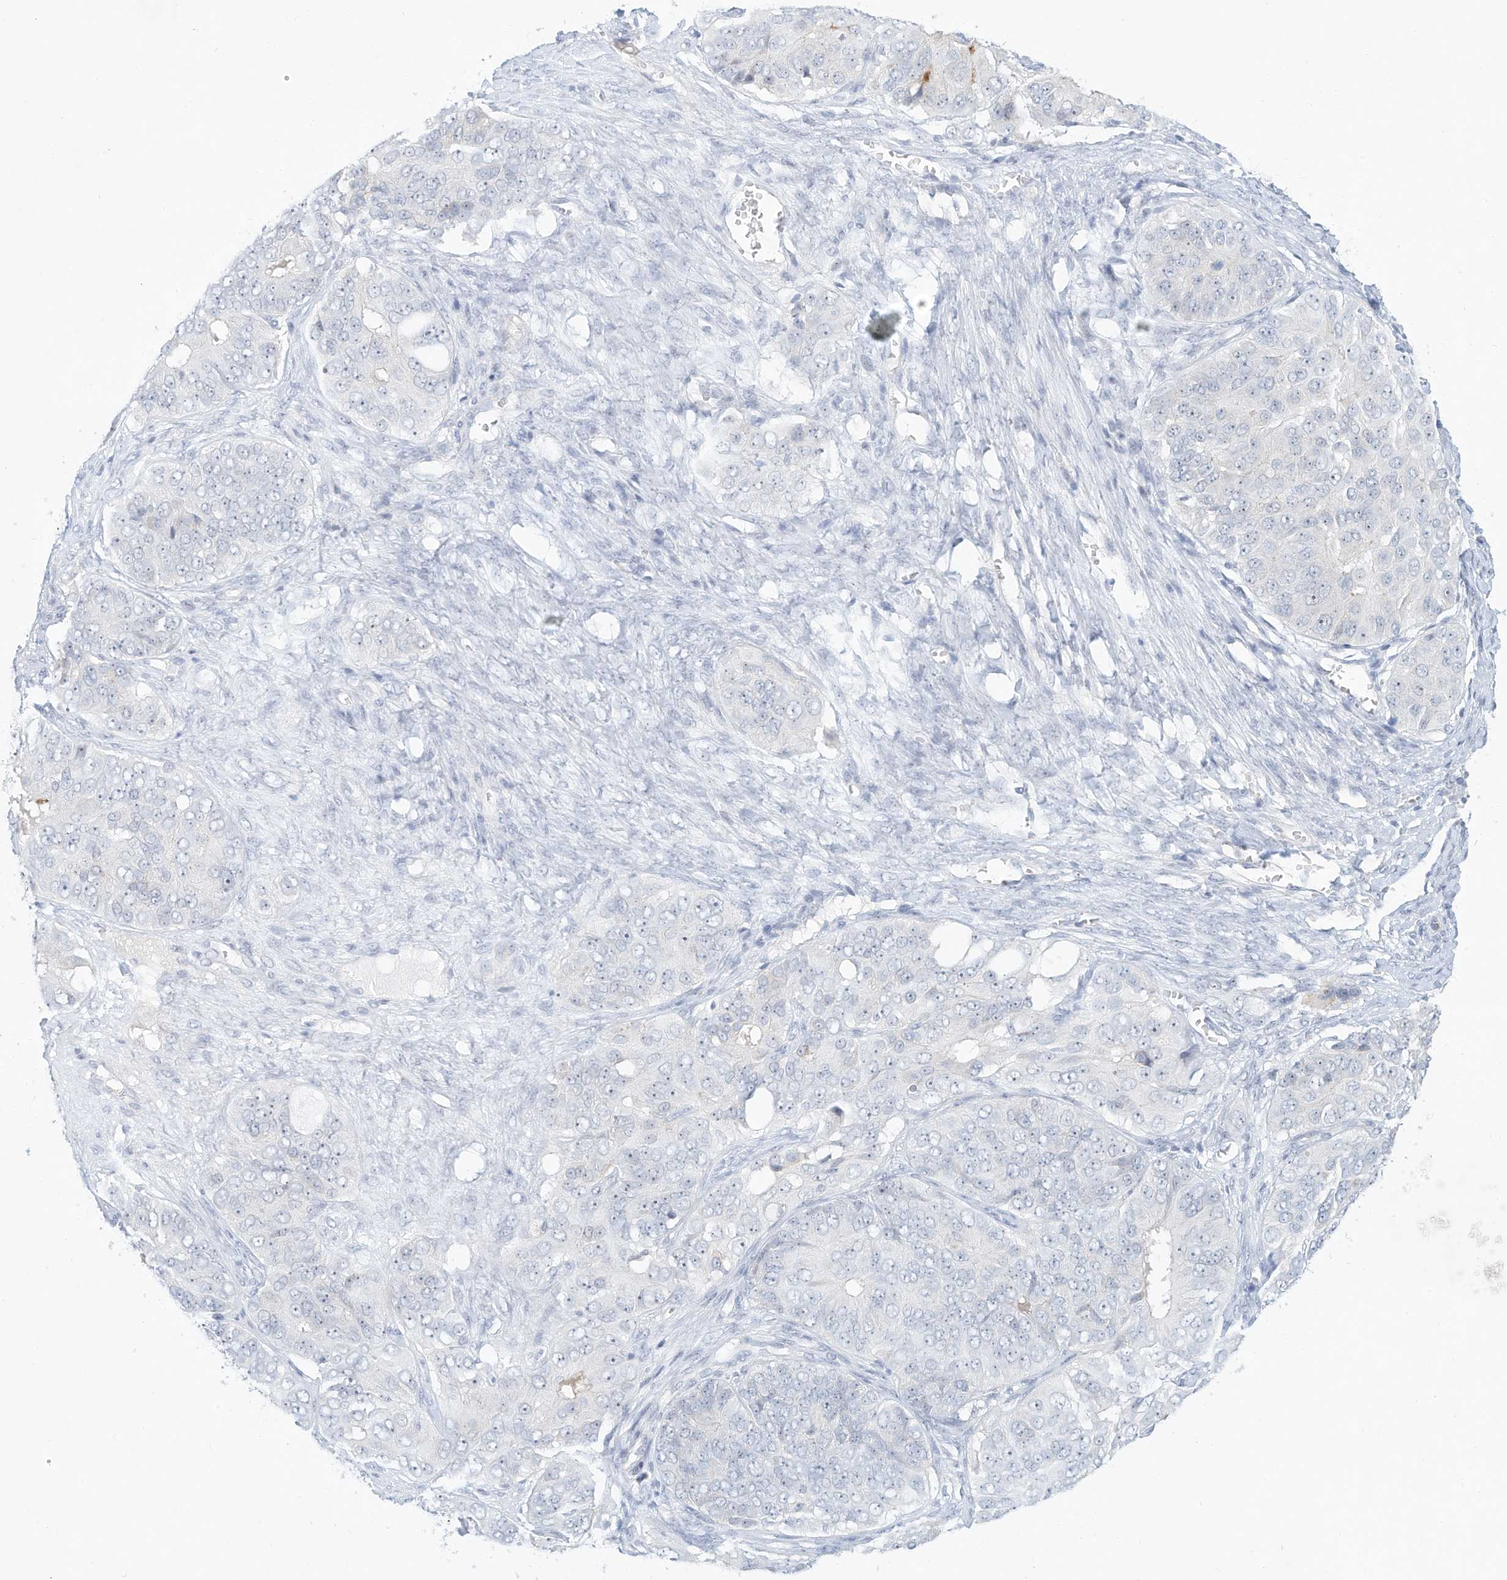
{"staining": {"intensity": "negative", "quantity": "none", "location": "none"}, "tissue": "ovarian cancer", "cell_type": "Tumor cells", "image_type": "cancer", "snomed": [{"axis": "morphology", "description": "Carcinoma, endometroid"}, {"axis": "topography", "description": "Ovary"}], "caption": "This is an IHC histopathology image of human ovarian cancer. There is no positivity in tumor cells.", "gene": "PAK6", "patient": {"sex": "female", "age": 51}}